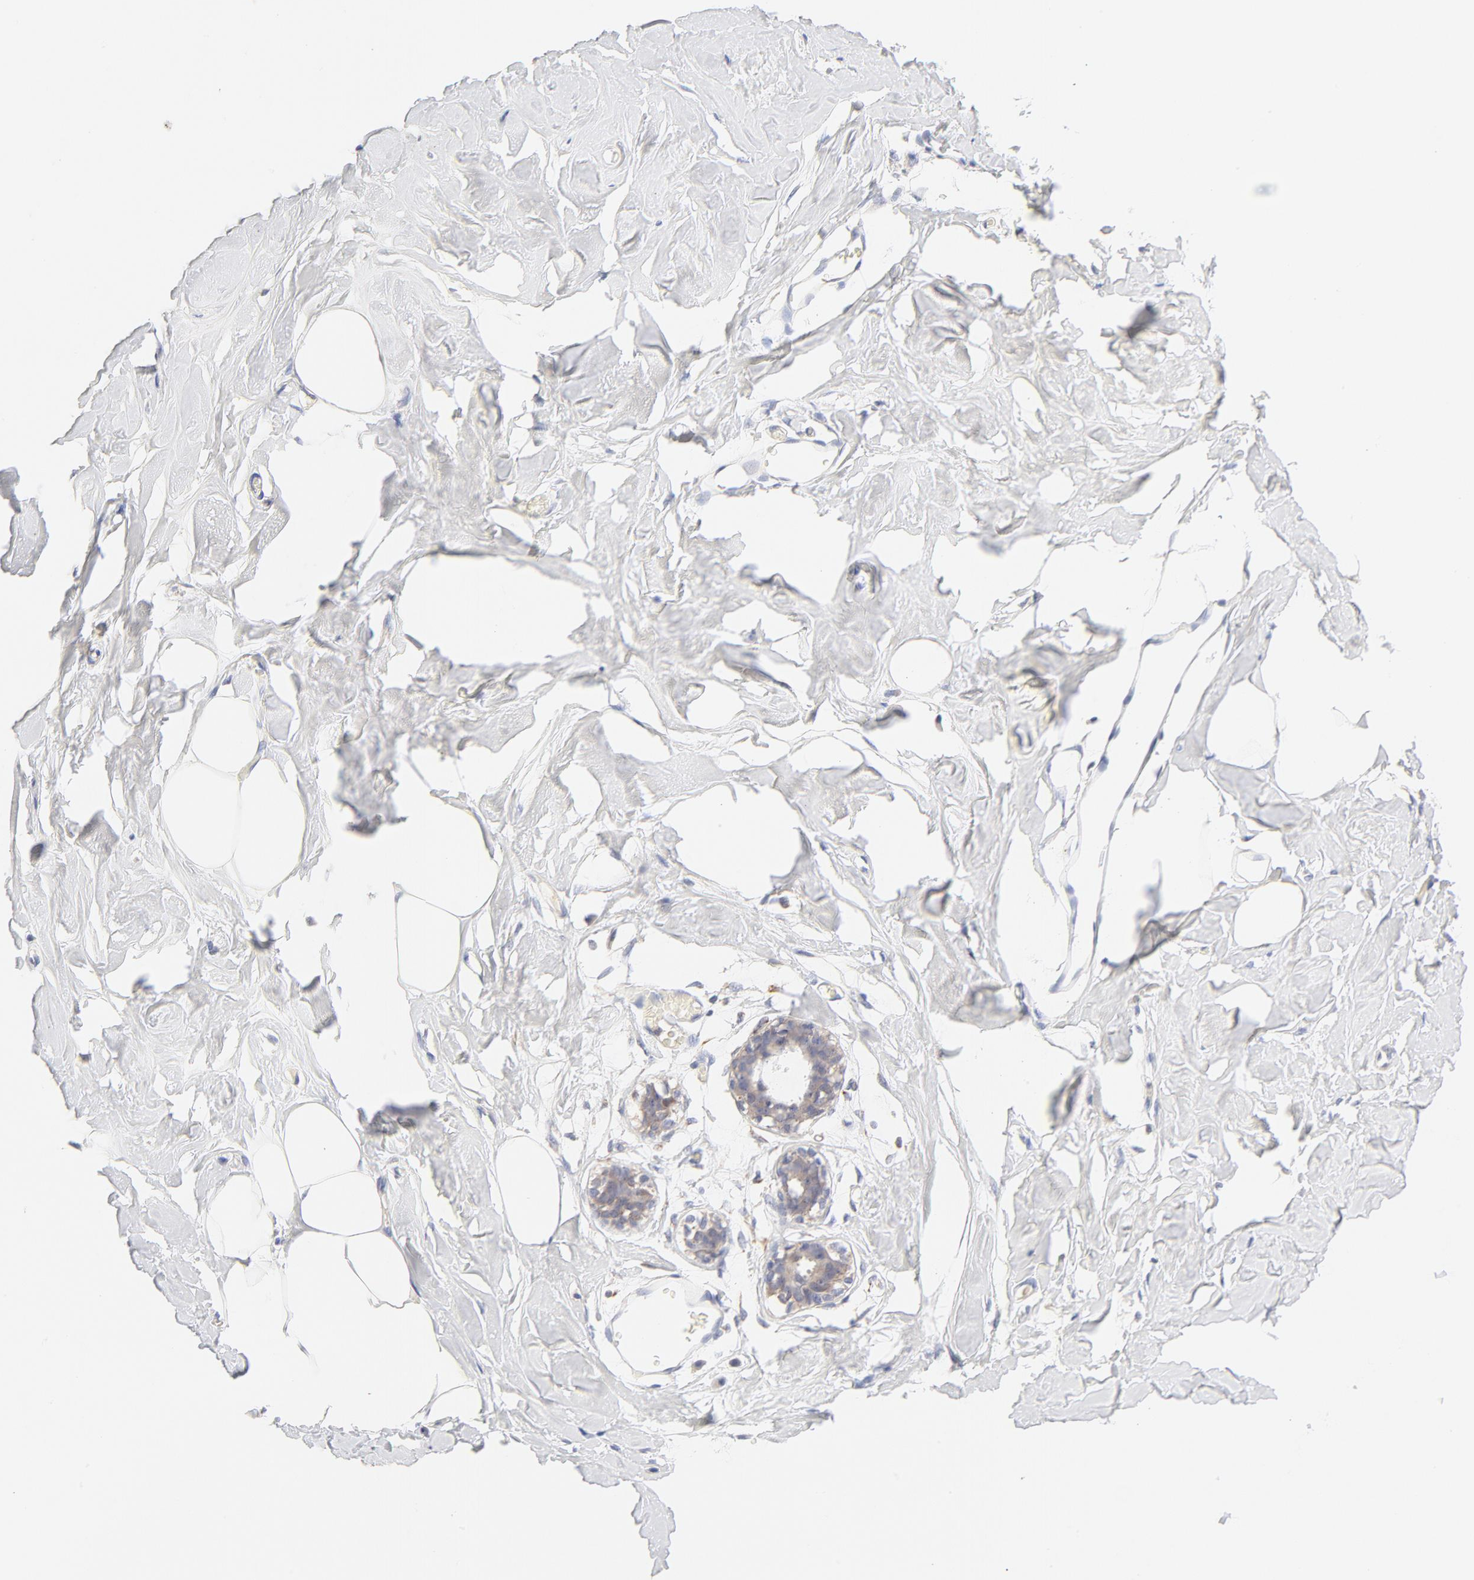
{"staining": {"intensity": "negative", "quantity": "none", "location": "none"}, "tissue": "breast", "cell_type": "Adipocytes", "image_type": "normal", "snomed": [{"axis": "morphology", "description": "Normal tissue, NOS"}, {"axis": "topography", "description": "Breast"}, {"axis": "topography", "description": "Adipose tissue"}], "caption": "The image reveals no staining of adipocytes in normal breast.", "gene": "MTERF2", "patient": {"sex": "female", "age": 25}}